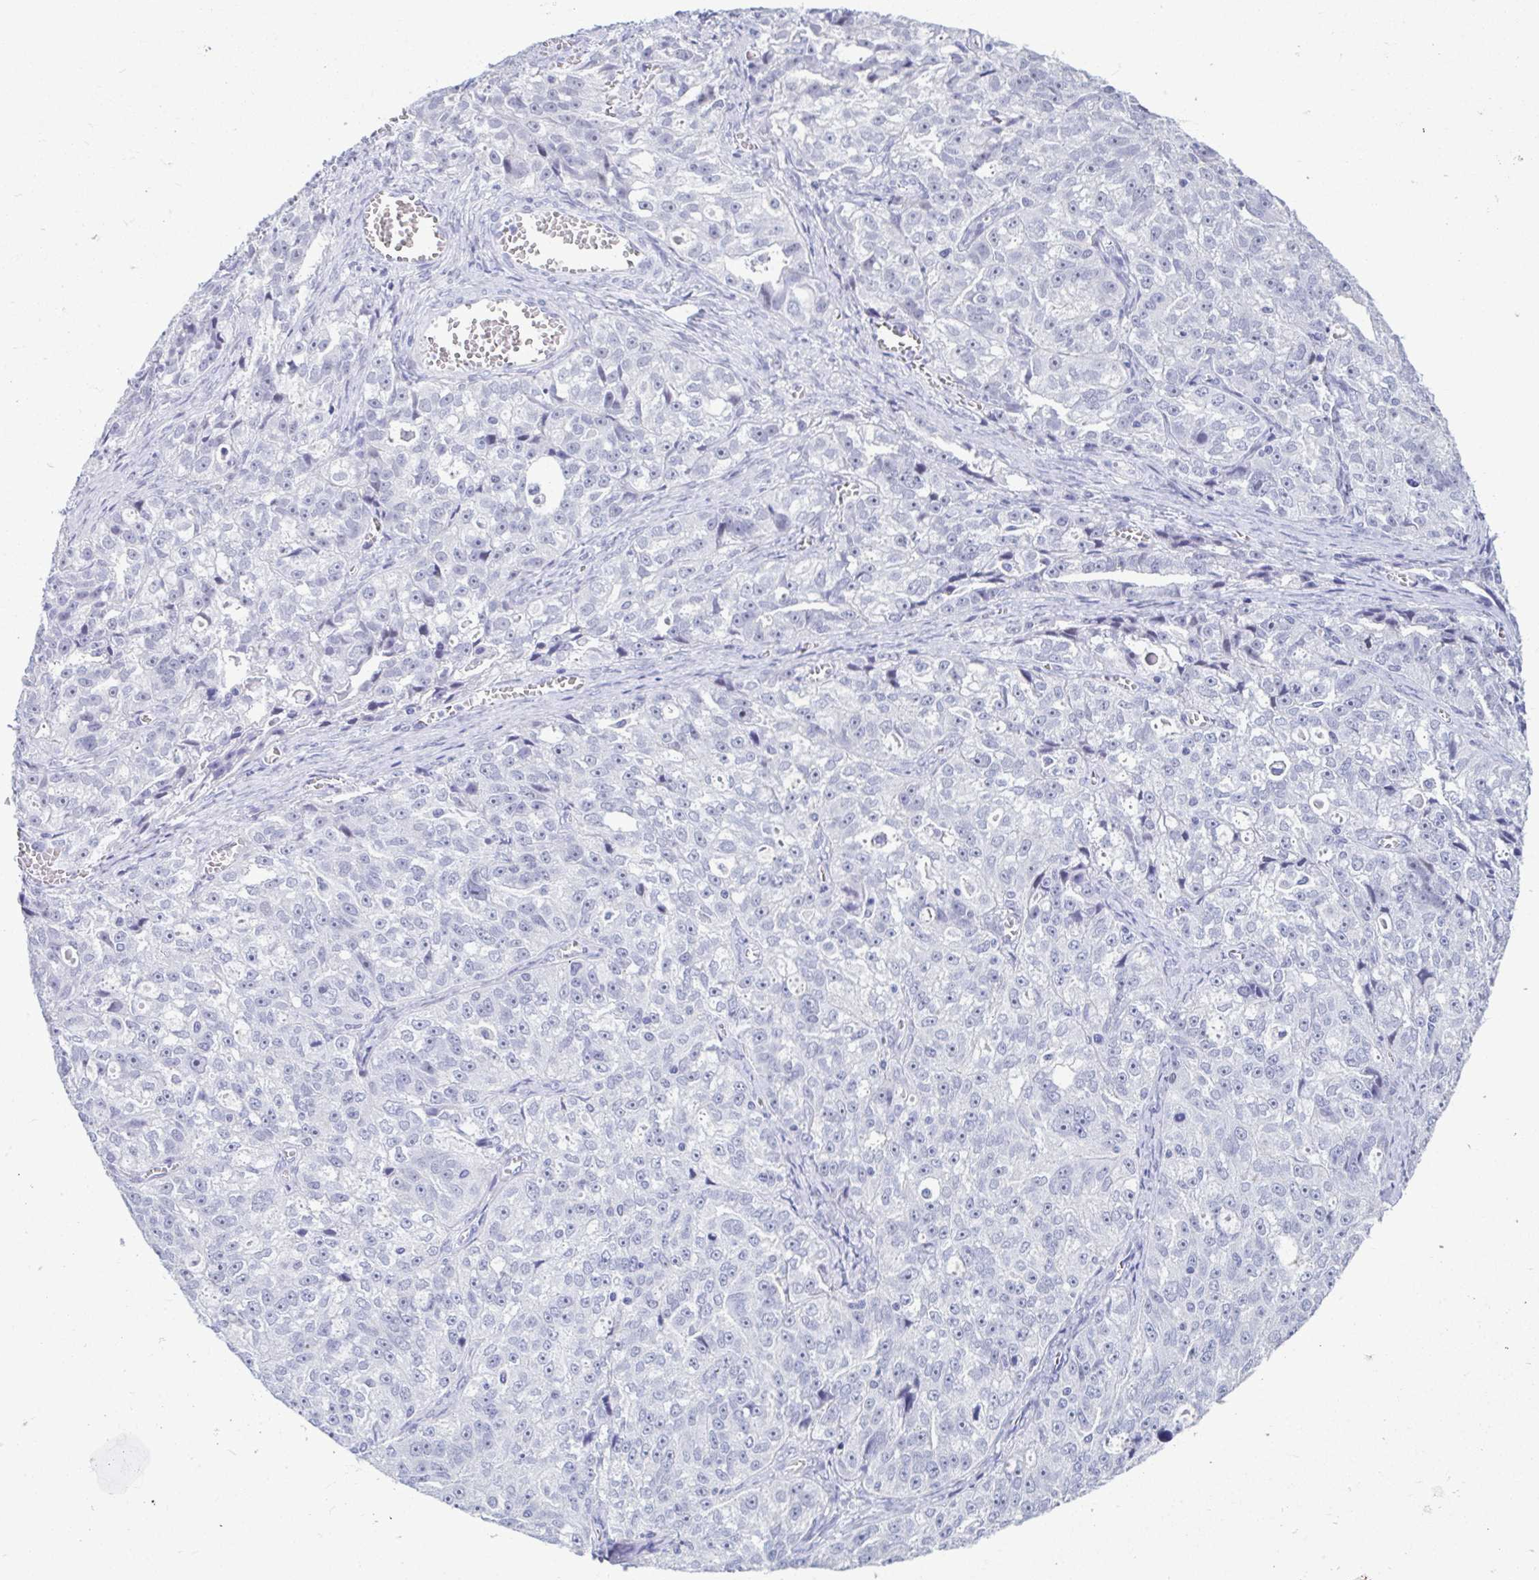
{"staining": {"intensity": "negative", "quantity": "none", "location": "none"}, "tissue": "ovarian cancer", "cell_type": "Tumor cells", "image_type": "cancer", "snomed": [{"axis": "morphology", "description": "Cystadenocarcinoma, serous, NOS"}, {"axis": "topography", "description": "Ovary"}], "caption": "Tumor cells are negative for brown protein staining in serous cystadenocarcinoma (ovarian).", "gene": "PERM1", "patient": {"sex": "female", "age": 51}}